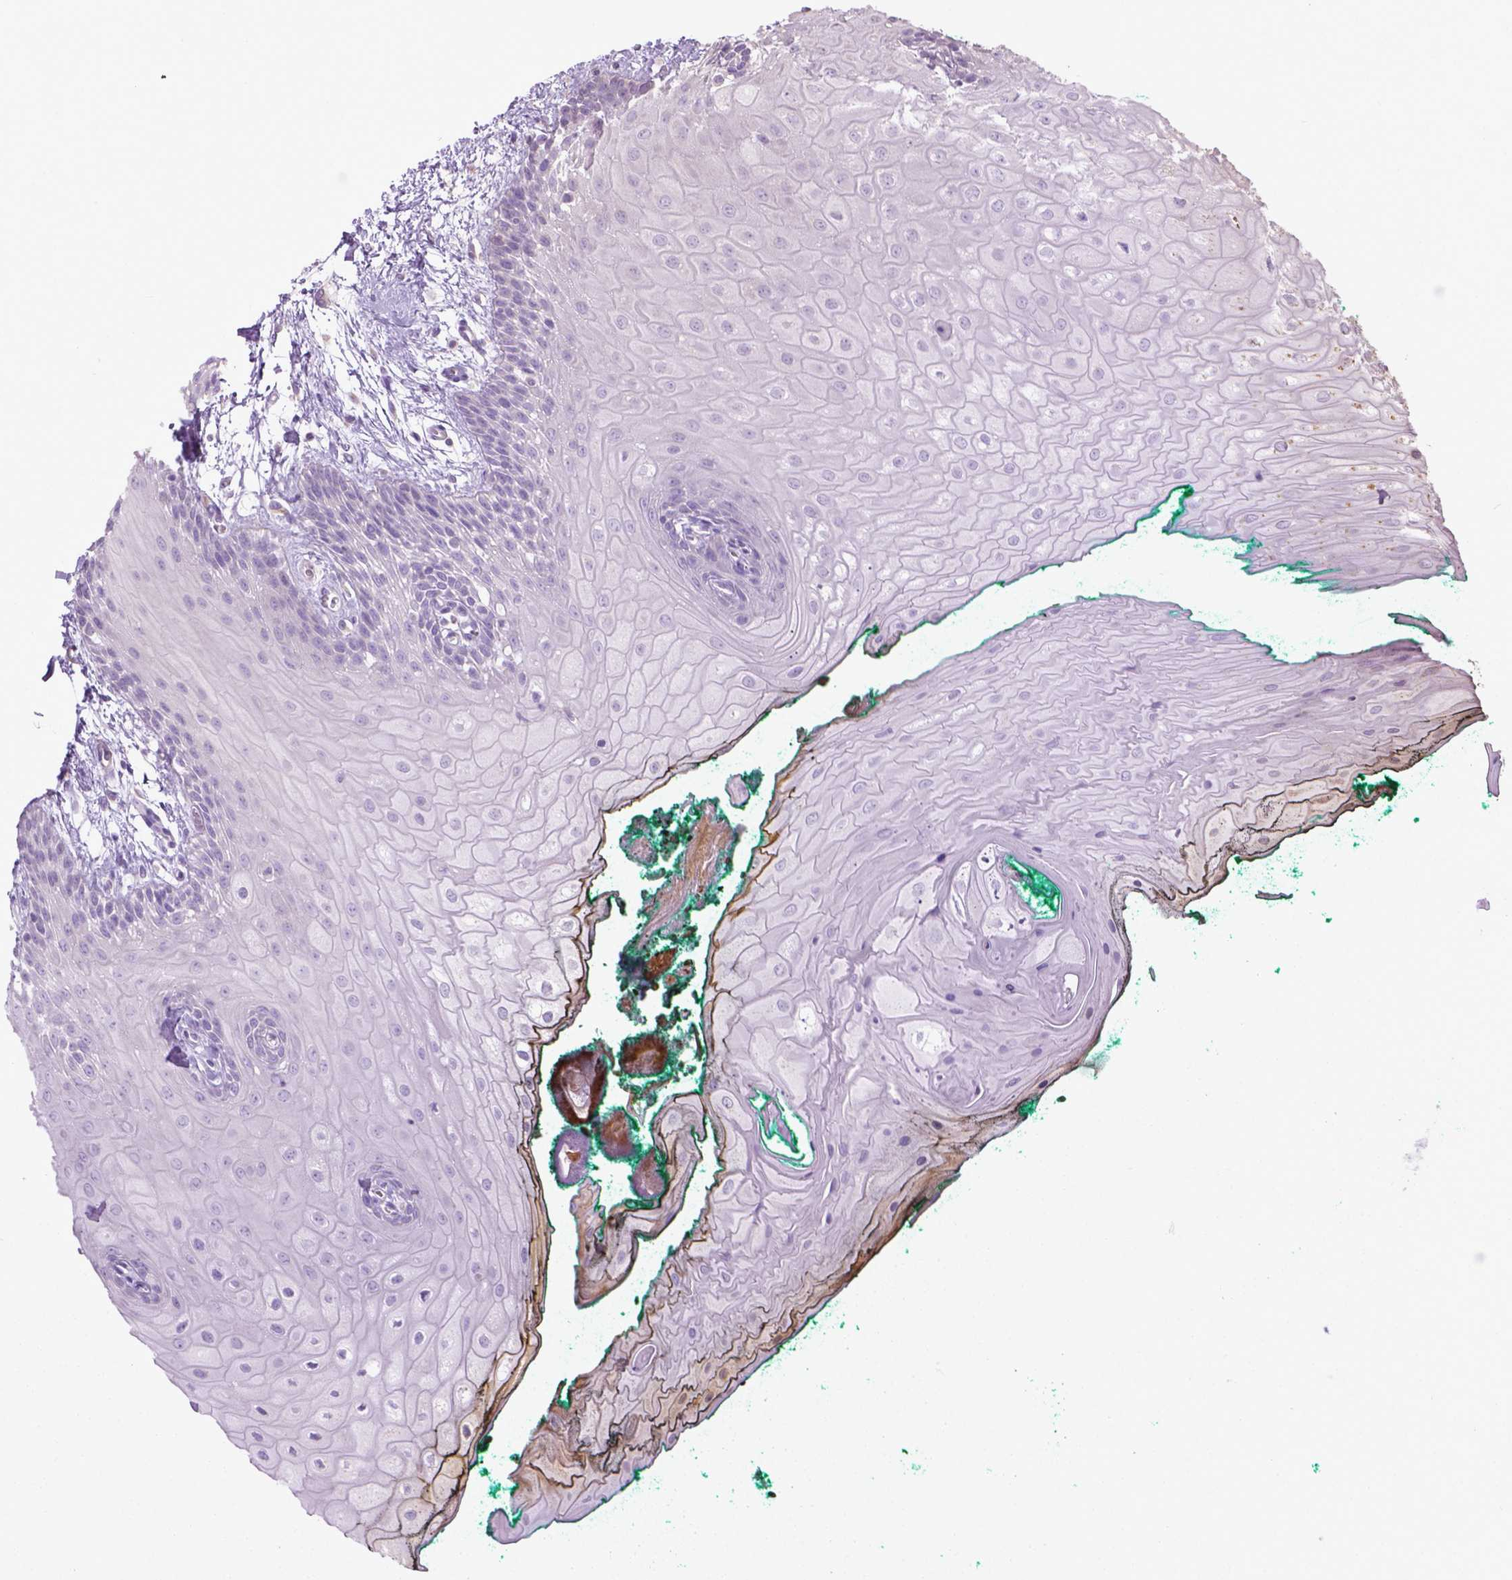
{"staining": {"intensity": "negative", "quantity": "none", "location": "none"}, "tissue": "oral mucosa", "cell_type": "Squamous epithelial cells", "image_type": "normal", "snomed": [{"axis": "morphology", "description": "Normal tissue, NOS"}, {"axis": "topography", "description": "Oral tissue"}], "caption": "A photomicrograph of human oral mucosa is negative for staining in squamous epithelial cells. (DAB immunohistochemistry, high magnification).", "gene": "GAS1", "patient": {"sex": "female", "age": 68}}